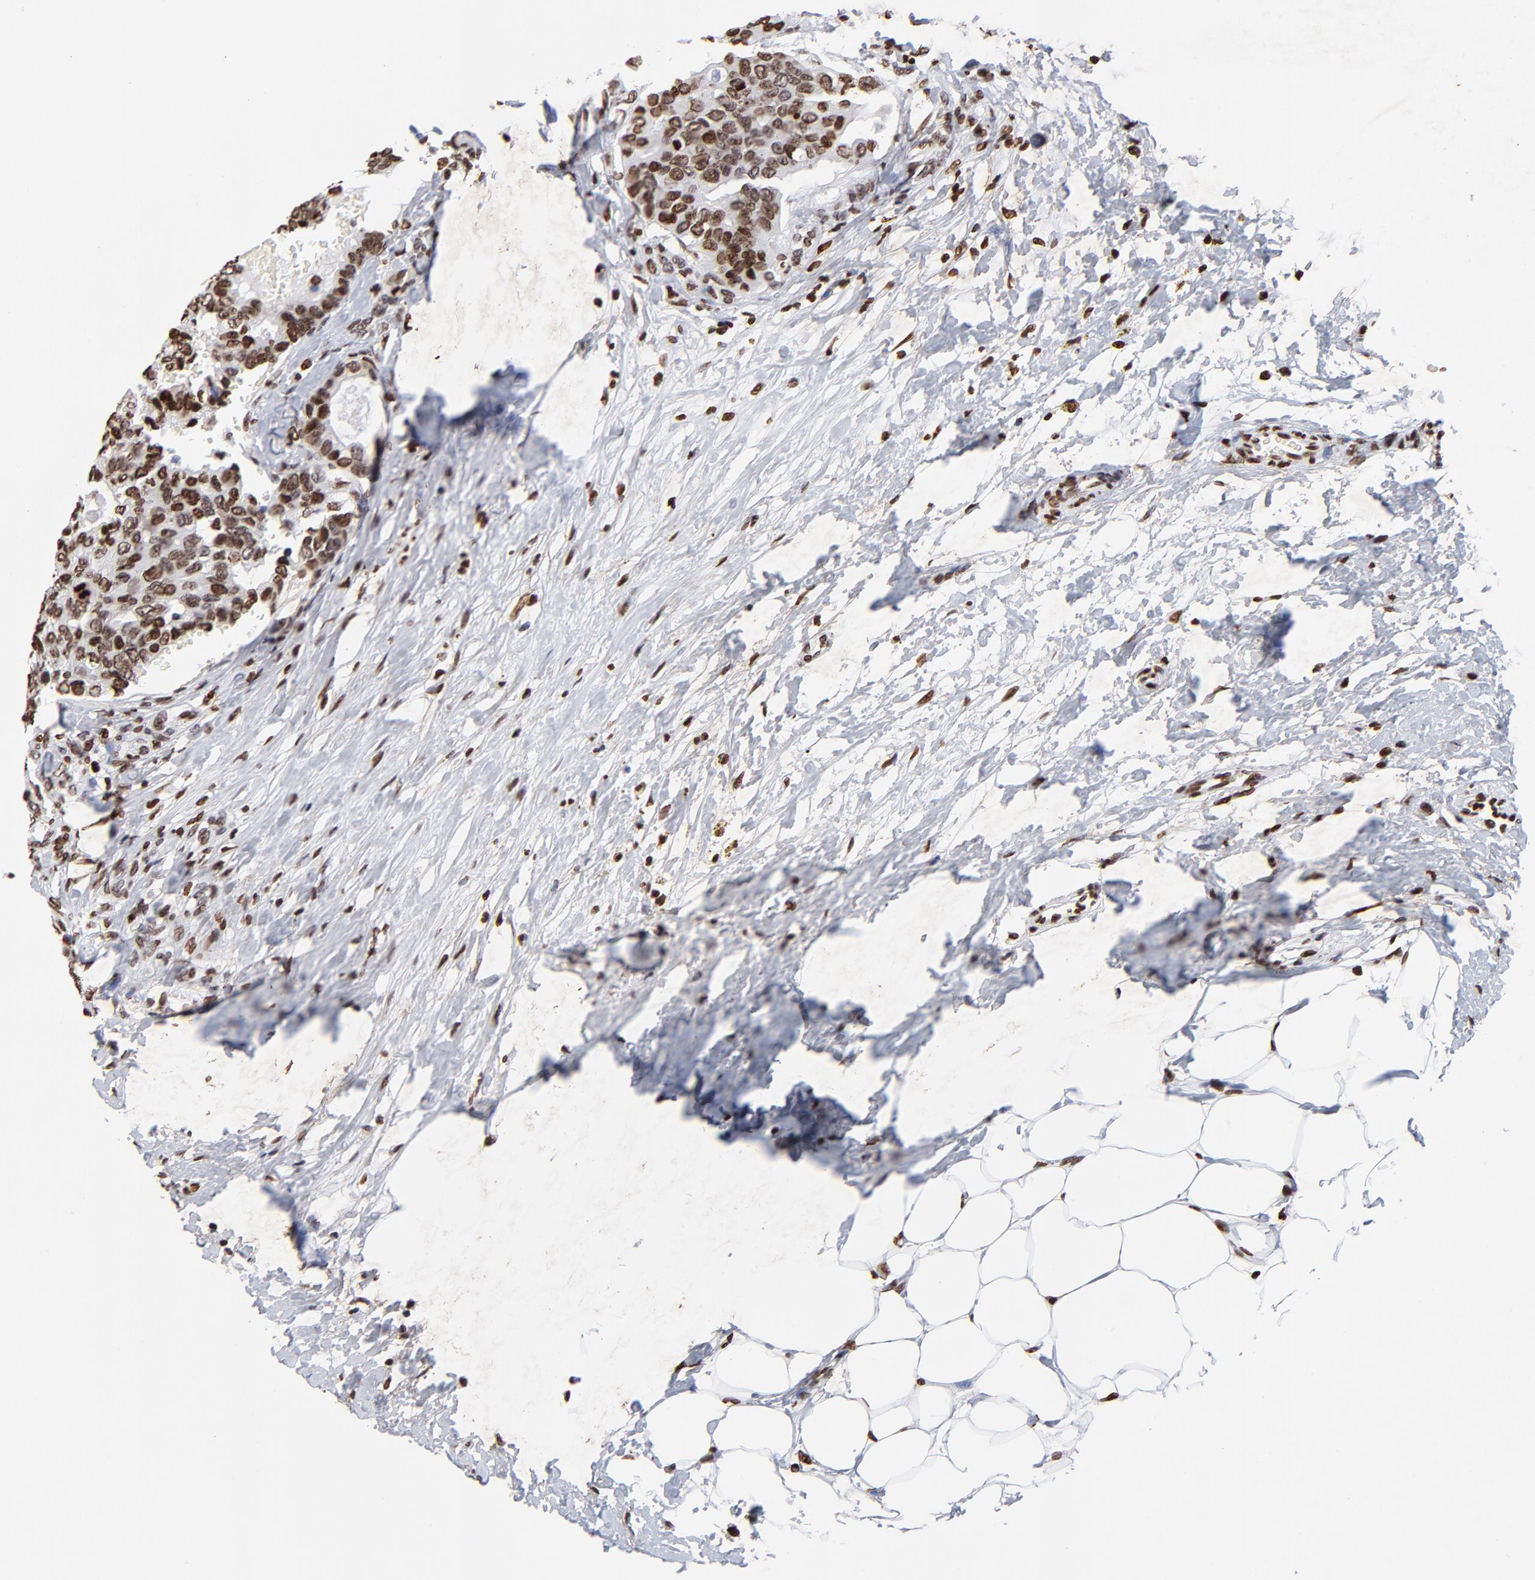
{"staining": {"intensity": "strong", "quantity": ">75%", "location": "nuclear"}, "tissue": "breast cancer", "cell_type": "Tumor cells", "image_type": "cancer", "snomed": [{"axis": "morphology", "description": "Duct carcinoma"}, {"axis": "topography", "description": "Breast"}], "caption": "Breast invasive ductal carcinoma was stained to show a protein in brown. There is high levels of strong nuclear staining in approximately >75% of tumor cells.", "gene": "FBH1", "patient": {"sex": "female", "age": 69}}